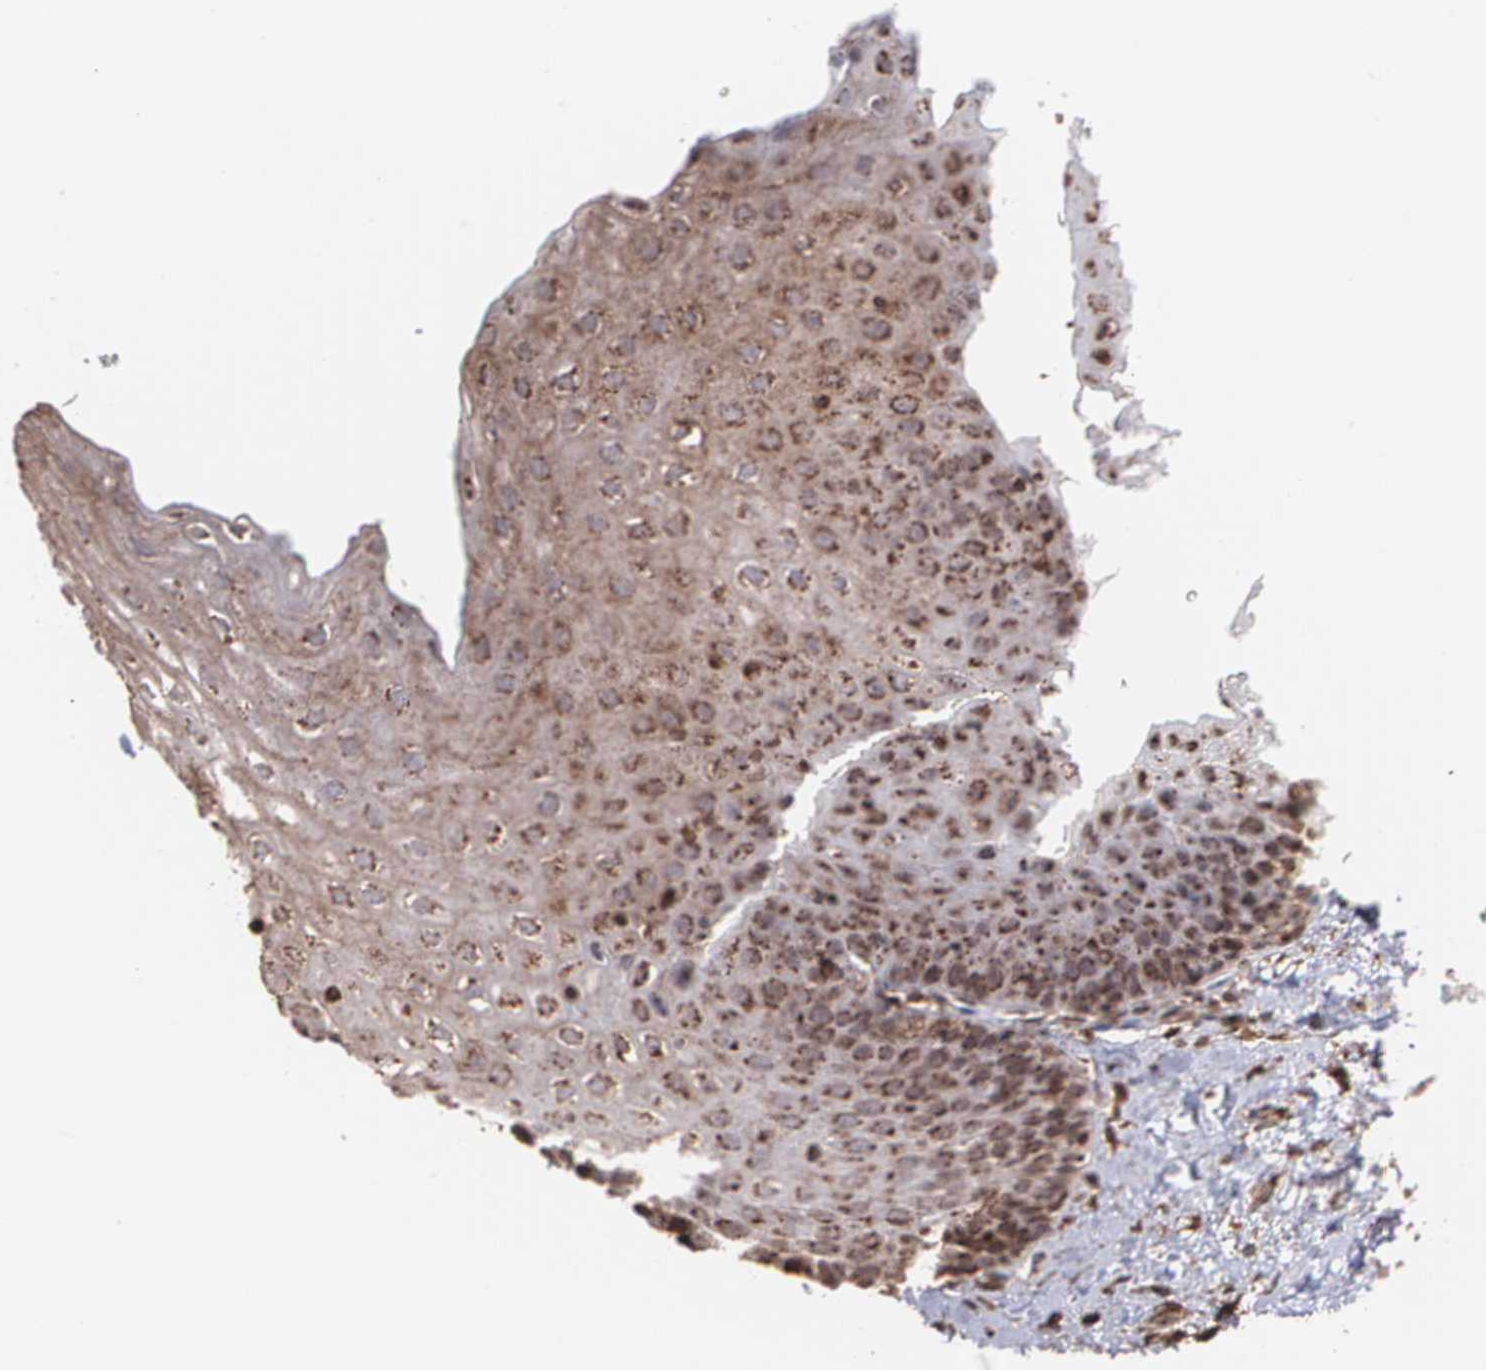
{"staining": {"intensity": "moderate", "quantity": ">75%", "location": "cytoplasmic/membranous"}, "tissue": "esophagus", "cell_type": "Squamous epithelial cells", "image_type": "normal", "snomed": [{"axis": "morphology", "description": "Normal tissue, NOS"}, {"axis": "topography", "description": "Esophagus"}], "caption": "Squamous epithelial cells demonstrate medium levels of moderate cytoplasmic/membranous positivity in about >75% of cells in normal human esophagus. Immunohistochemistry stains the protein of interest in brown and the nuclei are stained blue.", "gene": "TRIP11", "patient": {"sex": "female", "age": 61}}